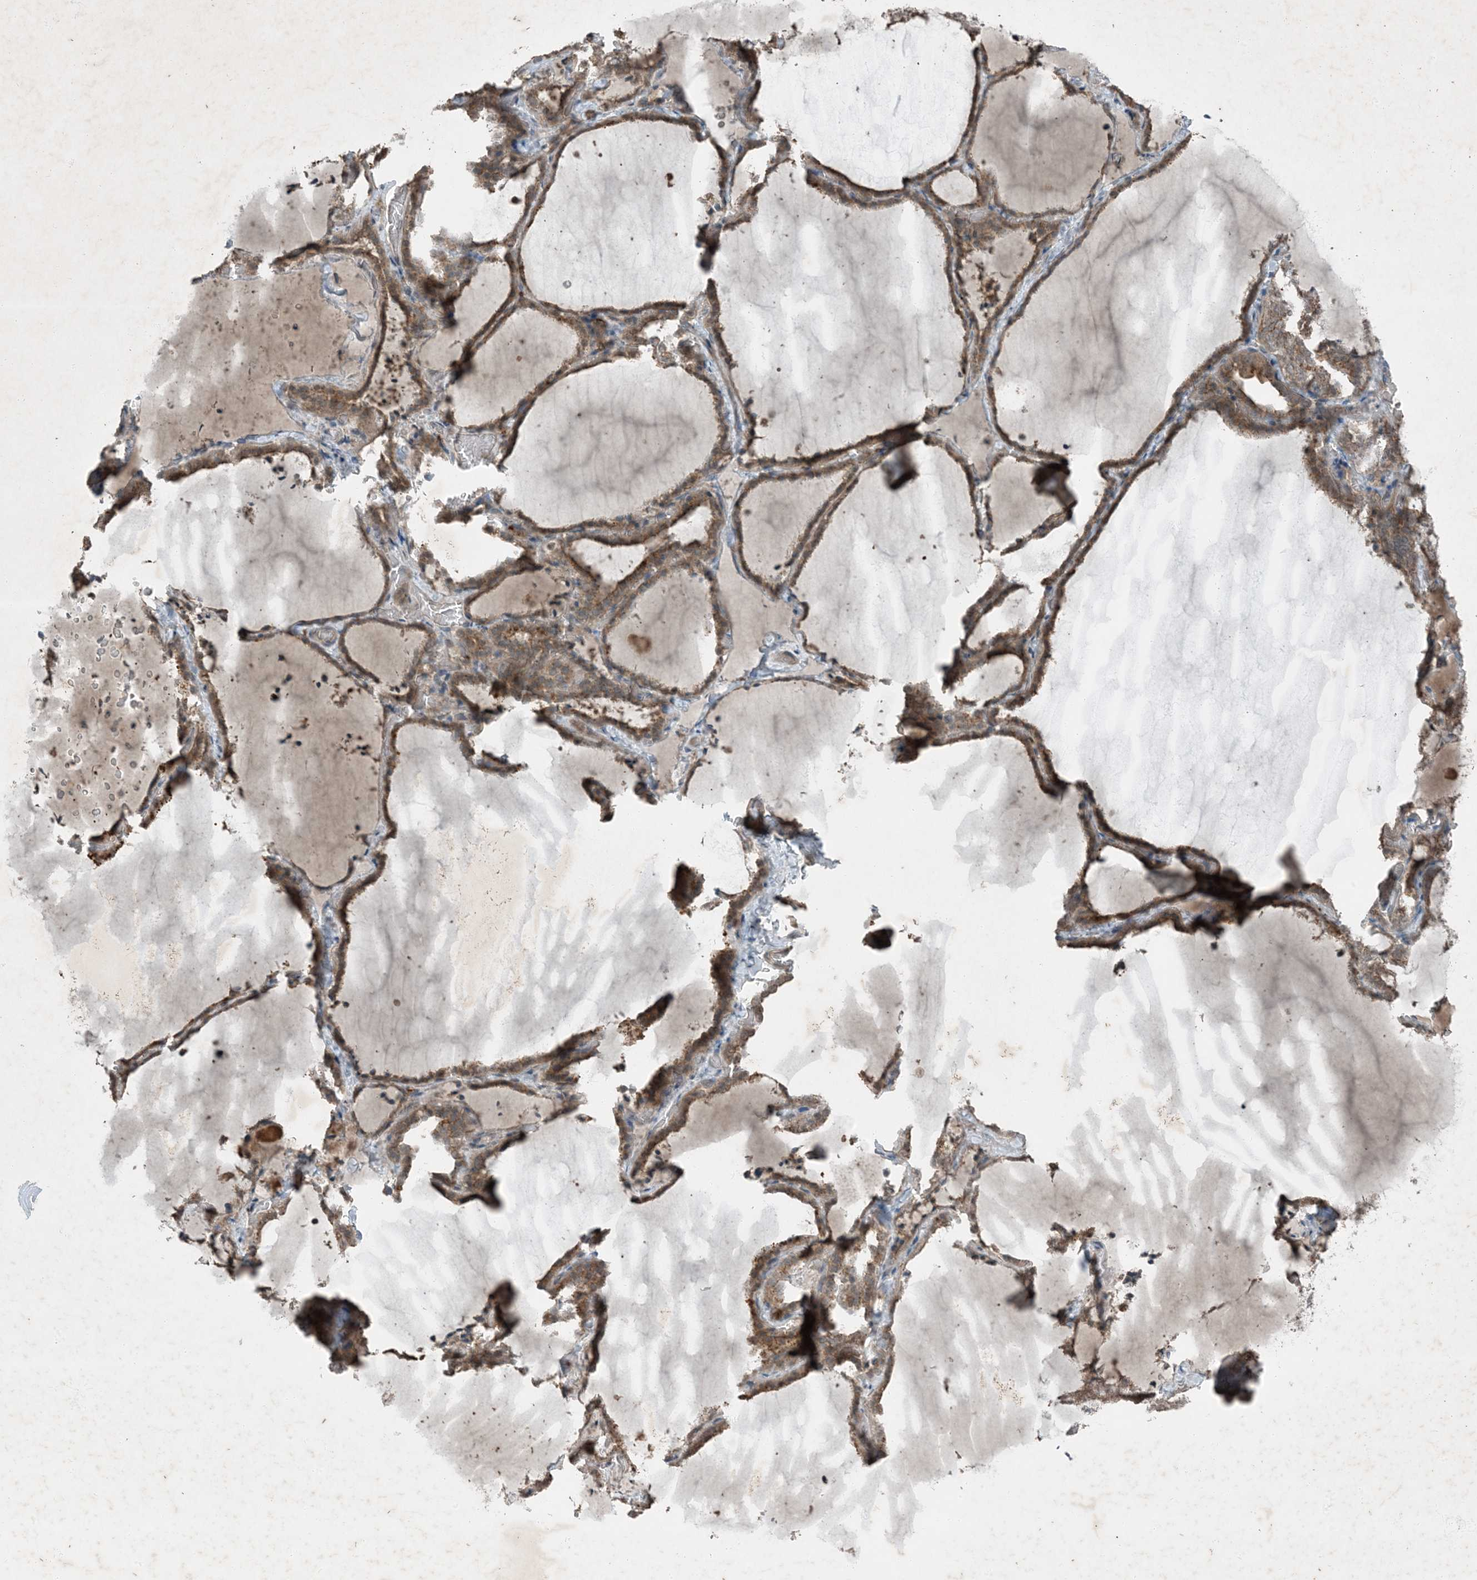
{"staining": {"intensity": "weak", "quantity": ">75%", "location": "cytoplasmic/membranous"}, "tissue": "thyroid gland", "cell_type": "Glandular cells", "image_type": "normal", "snomed": [{"axis": "morphology", "description": "Normal tissue, NOS"}, {"axis": "topography", "description": "Thyroid gland"}], "caption": "Human thyroid gland stained for a protein (brown) demonstrates weak cytoplasmic/membranous positive expression in approximately >75% of glandular cells.", "gene": "MDN1", "patient": {"sex": "female", "age": 22}}